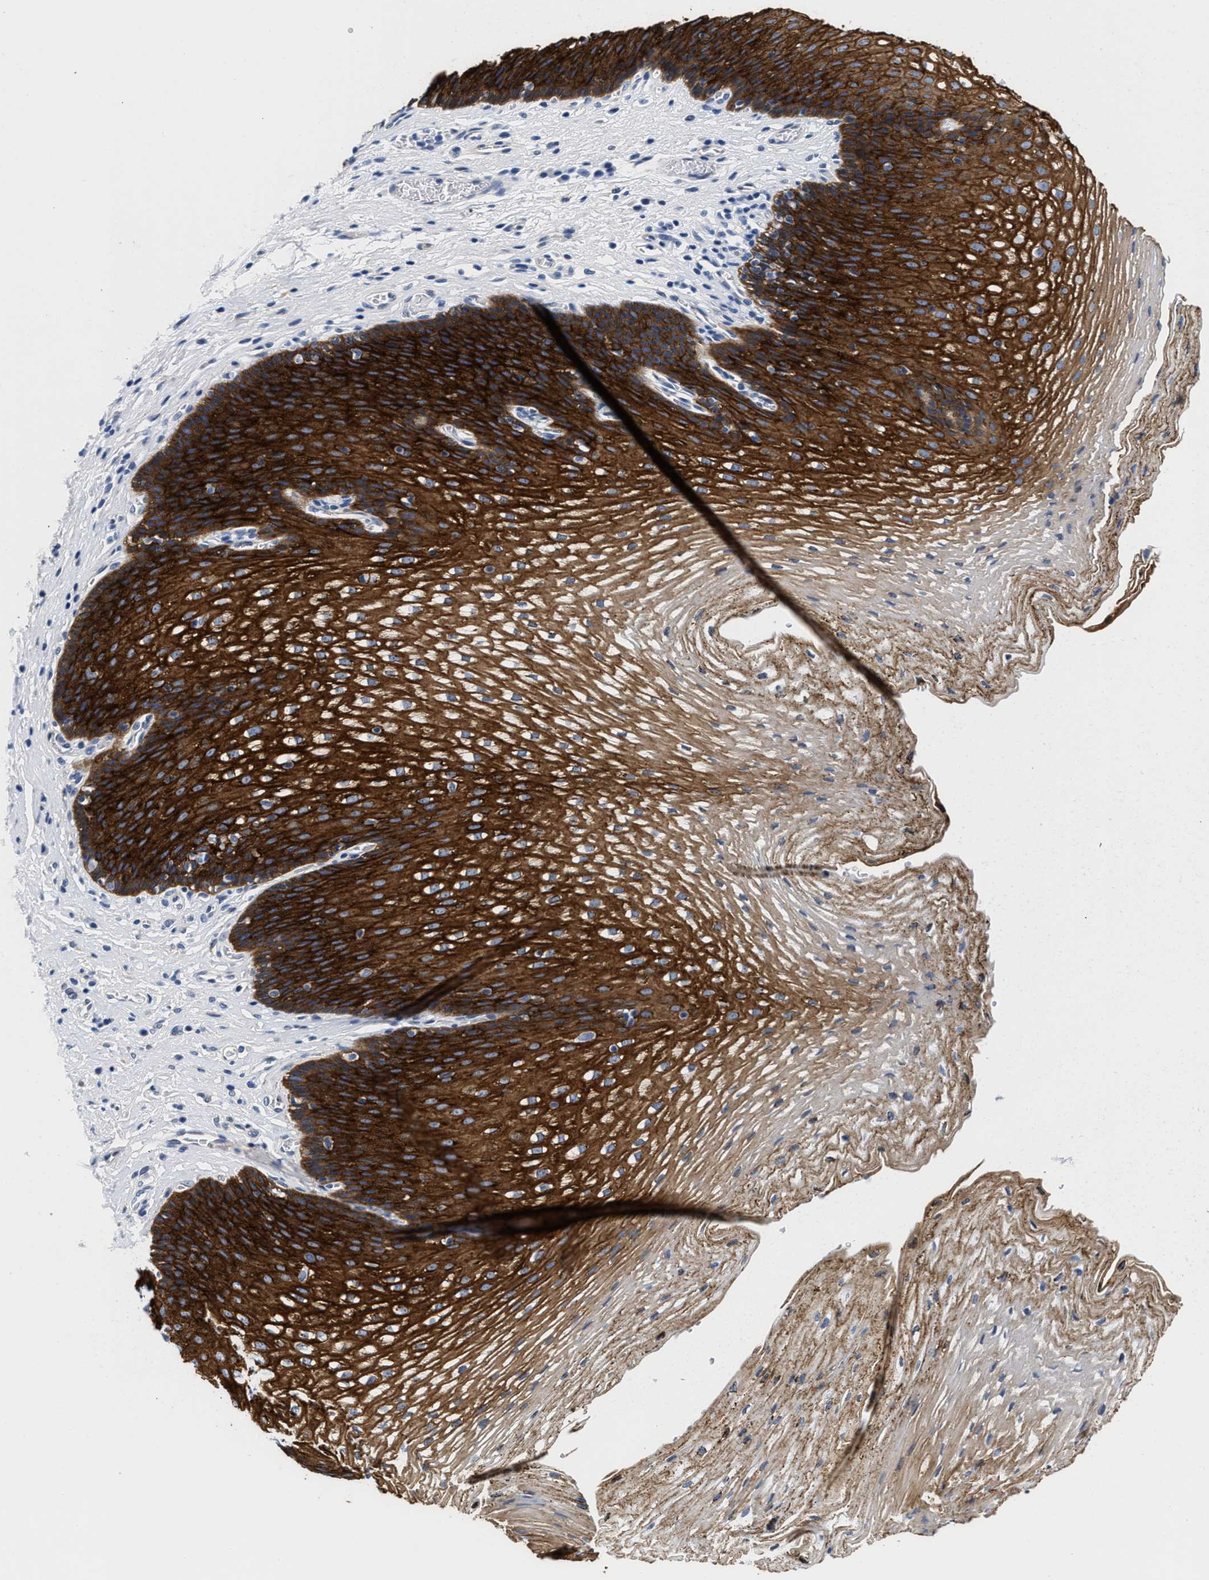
{"staining": {"intensity": "strong", "quantity": ">75%", "location": "cytoplasmic/membranous"}, "tissue": "esophagus", "cell_type": "Squamous epithelial cells", "image_type": "normal", "snomed": [{"axis": "morphology", "description": "Normal tissue, NOS"}, {"axis": "topography", "description": "Esophagus"}], "caption": "An immunohistochemistry (IHC) histopathology image of benign tissue is shown. Protein staining in brown highlights strong cytoplasmic/membranous positivity in esophagus within squamous epithelial cells.", "gene": "TRIM29", "patient": {"sex": "male", "age": 48}}